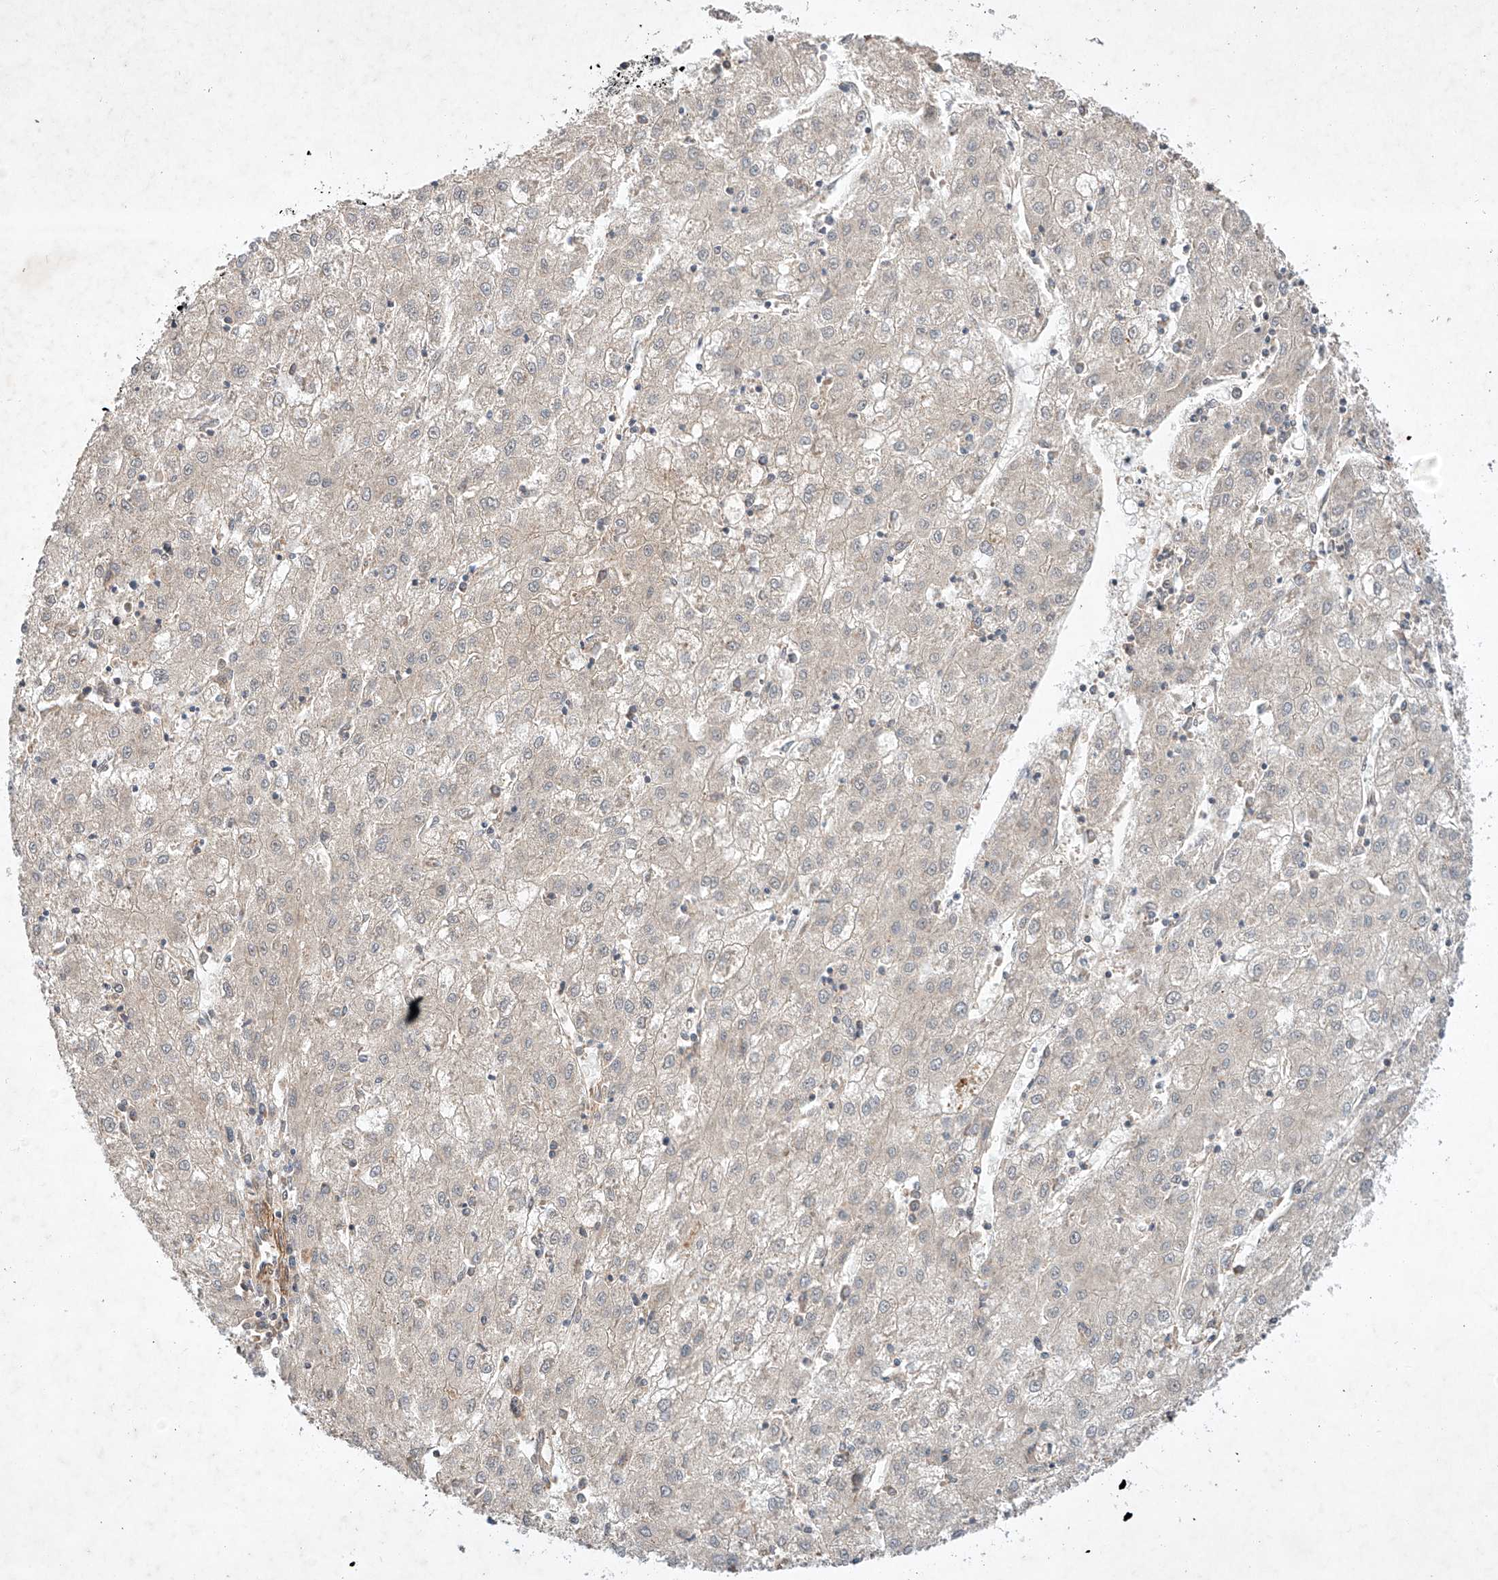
{"staining": {"intensity": "negative", "quantity": "none", "location": "none"}, "tissue": "liver cancer", "cell_type": "Tumor cells", "image_type": "cancer", "snomed": [{"axis": "morphology", "description": "Carcinoma, Hepatocellular, NOS"}, {"axis": "topography", "description": "Liver"}], "caption": "IHC of hepatocellular carcinoma (liver) shows no positivity in tumor cells.", "gene": "ARHGAP33", "patient": {"sex": "male", "age": 72}}